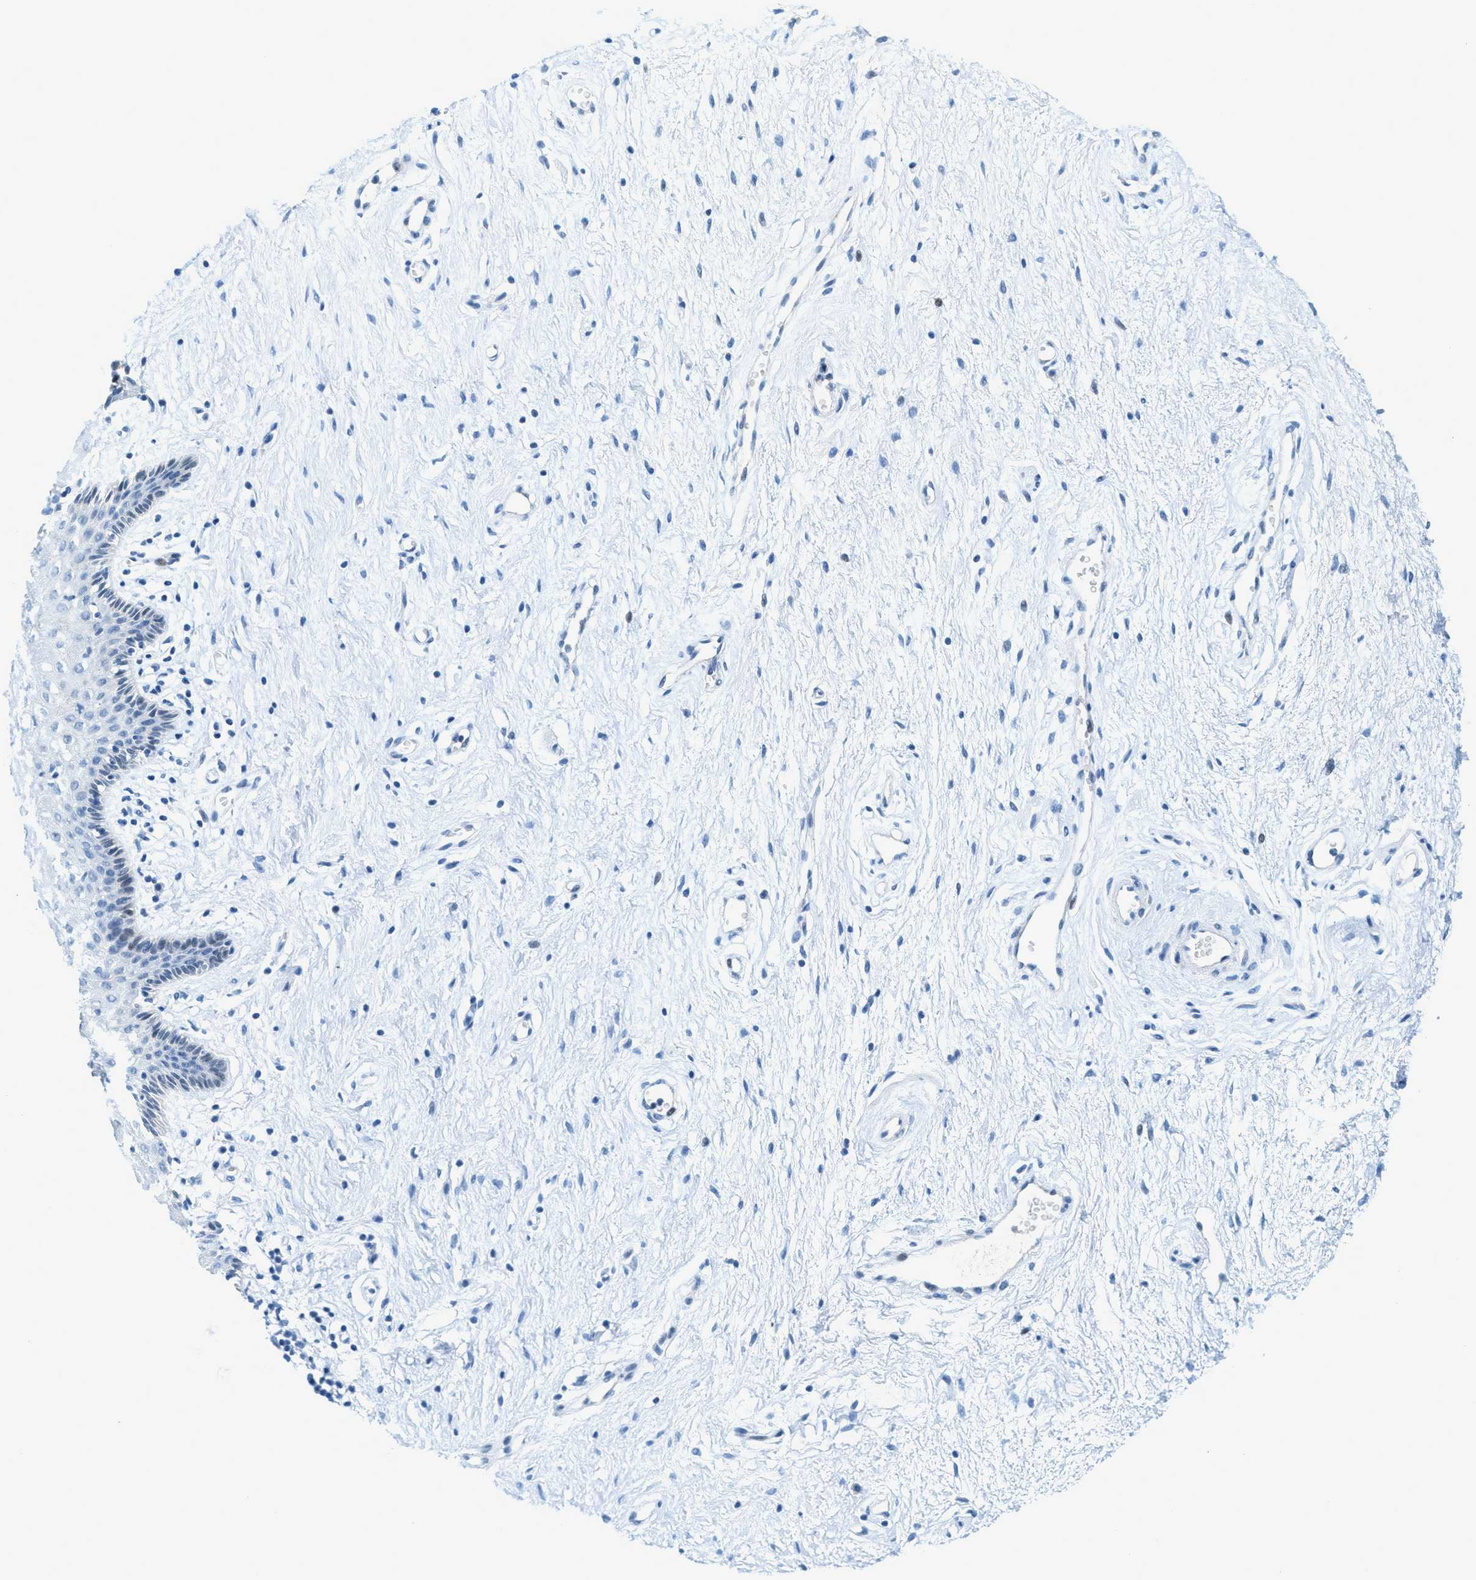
{"staining": {"intensity": "negative", "quantity": "none", "location": "none"}, "tissue": "vagina", "cell_type": "Squamous epithelial cells", "image_type": "normal", "snomed": [{"axis": "morphology", "description": "Normal tissue, NOS"}, {"axis": "topography", "description": "Vagina"}], "caption": "An immunohistochemistry (IHC) photomicrograph of normal vagina is shown. There is no staining in squamous epithelial cells of vagina. (IHC, brightfield microscopy, high magnification).", "gene": "CYP4X1", "patient": {"sex": "female", "age": 44}}